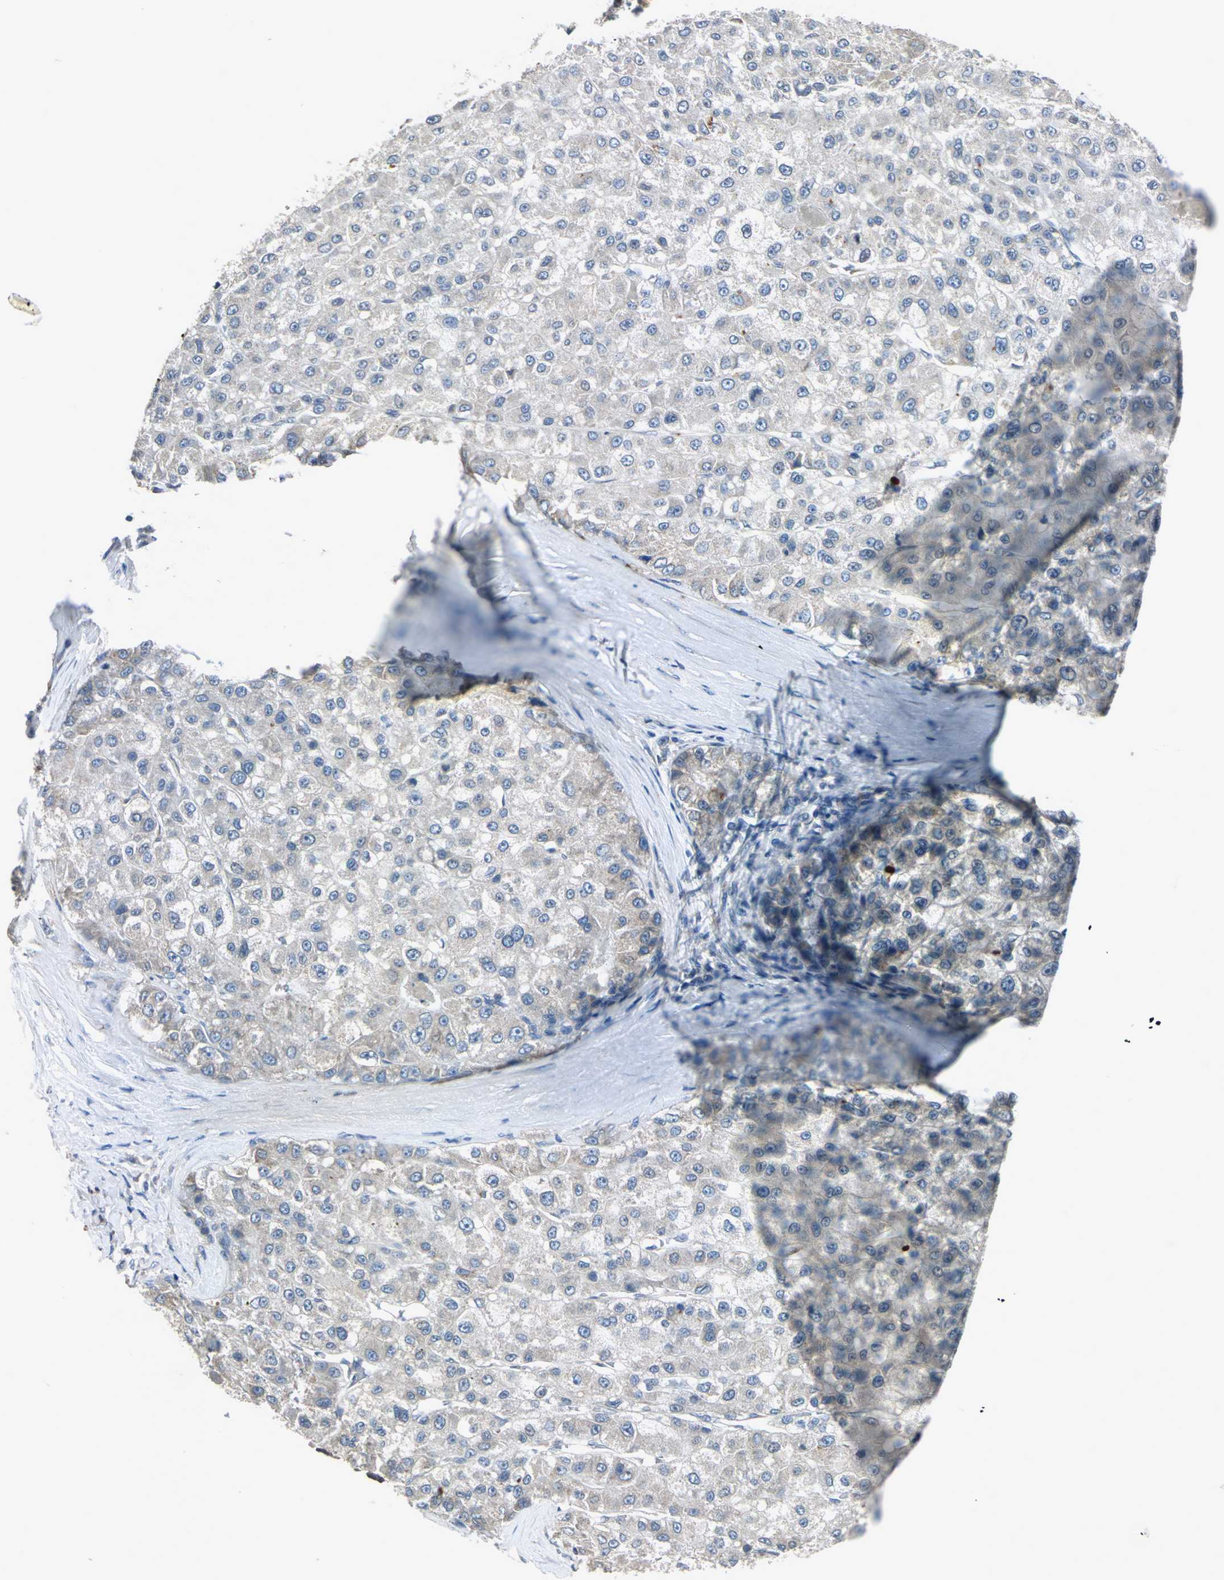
{"staining": {"intensity": "weak", "quantity": "<25%", "location": "cytoplasmic/membranous"}, "tissue": "liver cancer", "cell_type": "Tumor cells", "image_type": "cancer", "snomed": [{"axis": "morphology", "description": "Carcinoma, Hepatocellular, NOS"}, {"axis": "topography", "description": "Liver"}], "caption": "Tumor cells show no significant positivity in liver cancer (hepatocellular carcinoma).", "gene": "SLC2A13", "patient": {"sex": "male", "age": 80}}